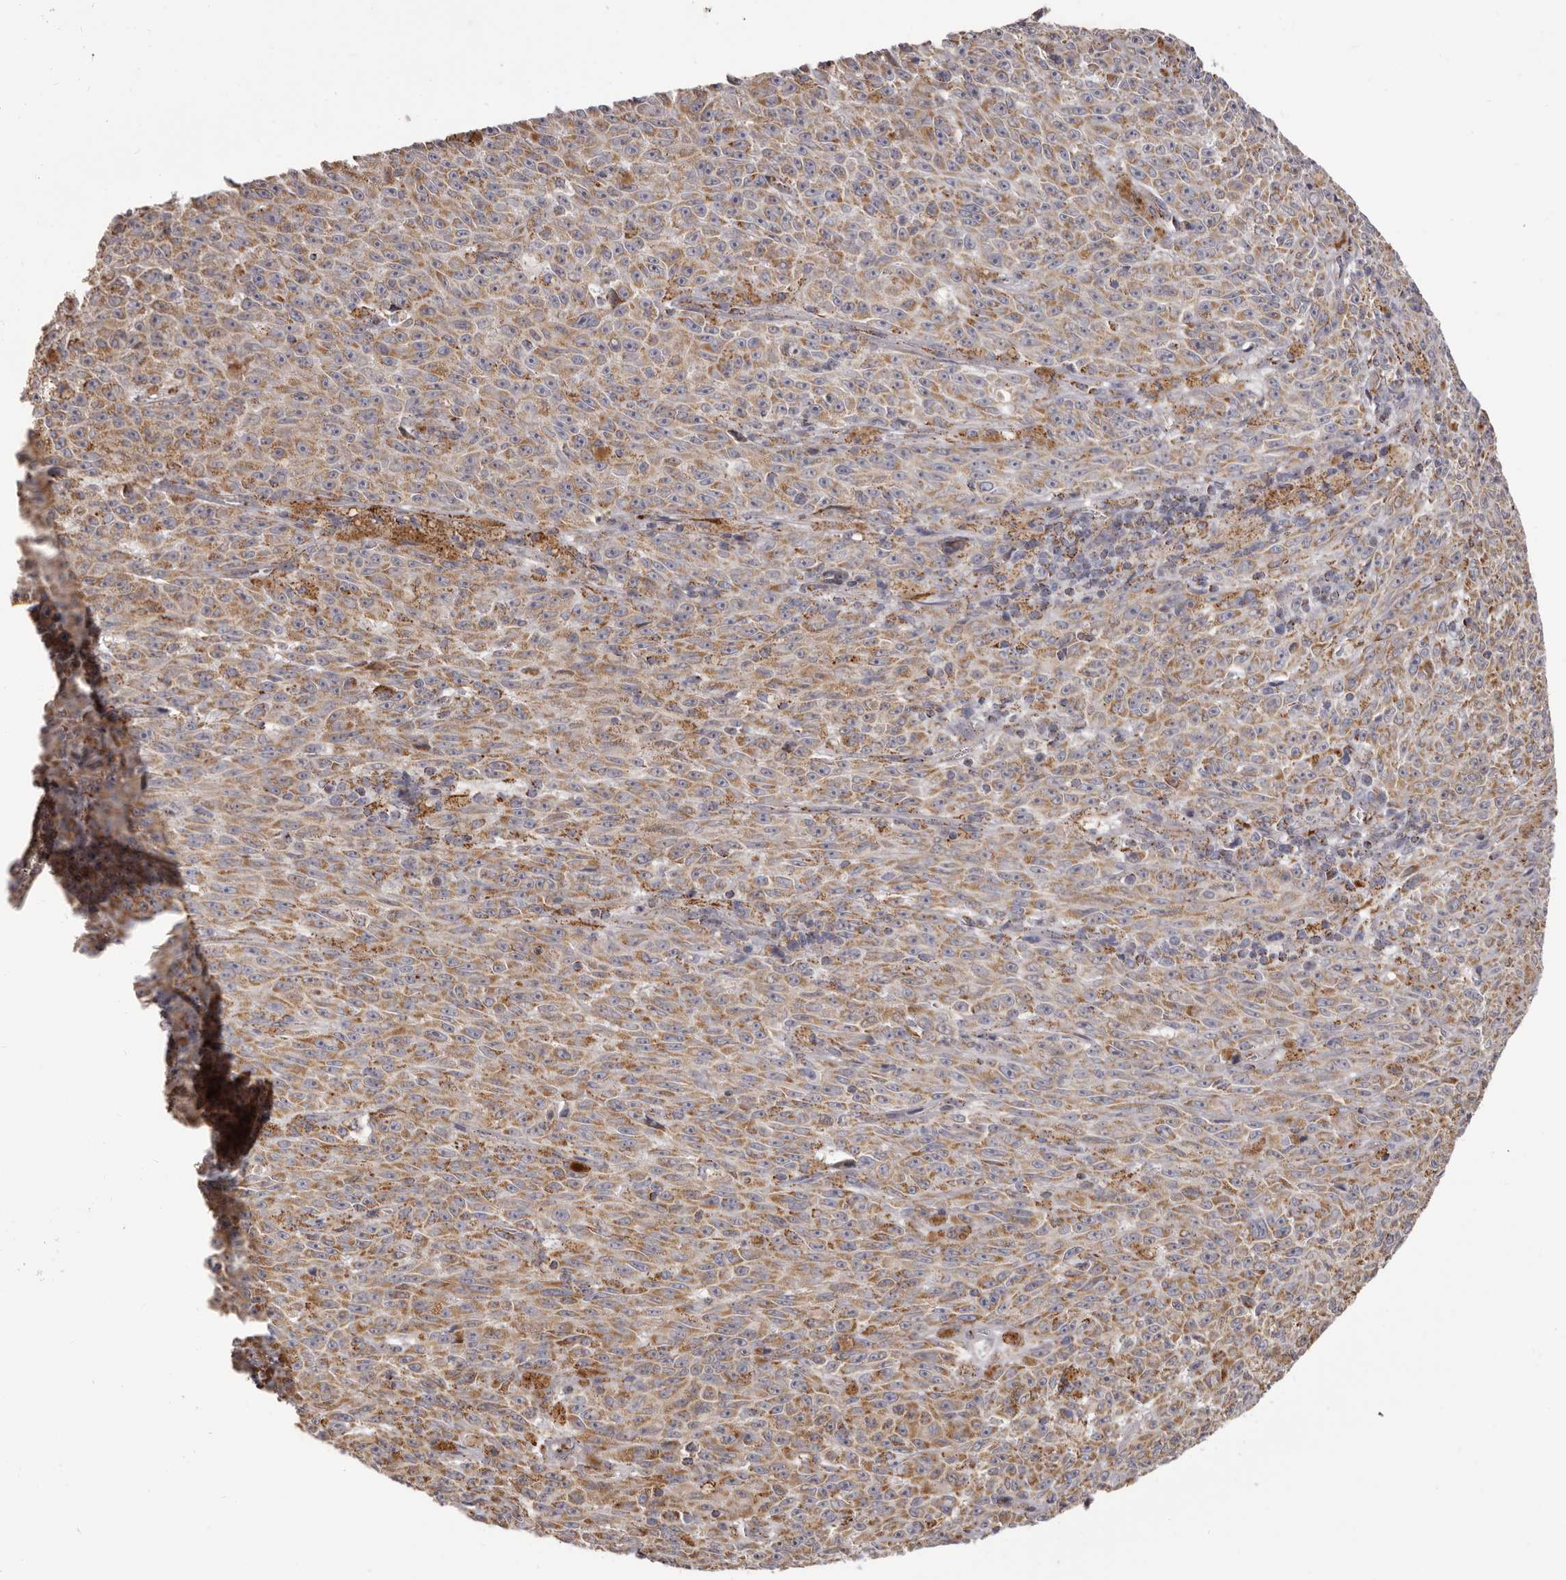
{"staining": {"intensity": "moderate", "quantity": ">75%", "location": "cytoplasmic/membranous"}, "tissue": "melanoma", "cell_type": "Tumor cells", "image_type": "cancer", "snomed": [{"axis": "morphology", "description": "Malignant melanoma, NOS"}, {"axis": "topography", "description": "Skin"}], "caption": "Moderate cytoplasmic/membranous protein expression is identified in approximately >75% of tumor cells in malignant melanoma. (Stains: DAB in brown, nuclei in blue, Microscopy: brightfield microscopy at high magnification).", "gene": "CHRM2", "patient": {"sex": "female", "age": 82}}